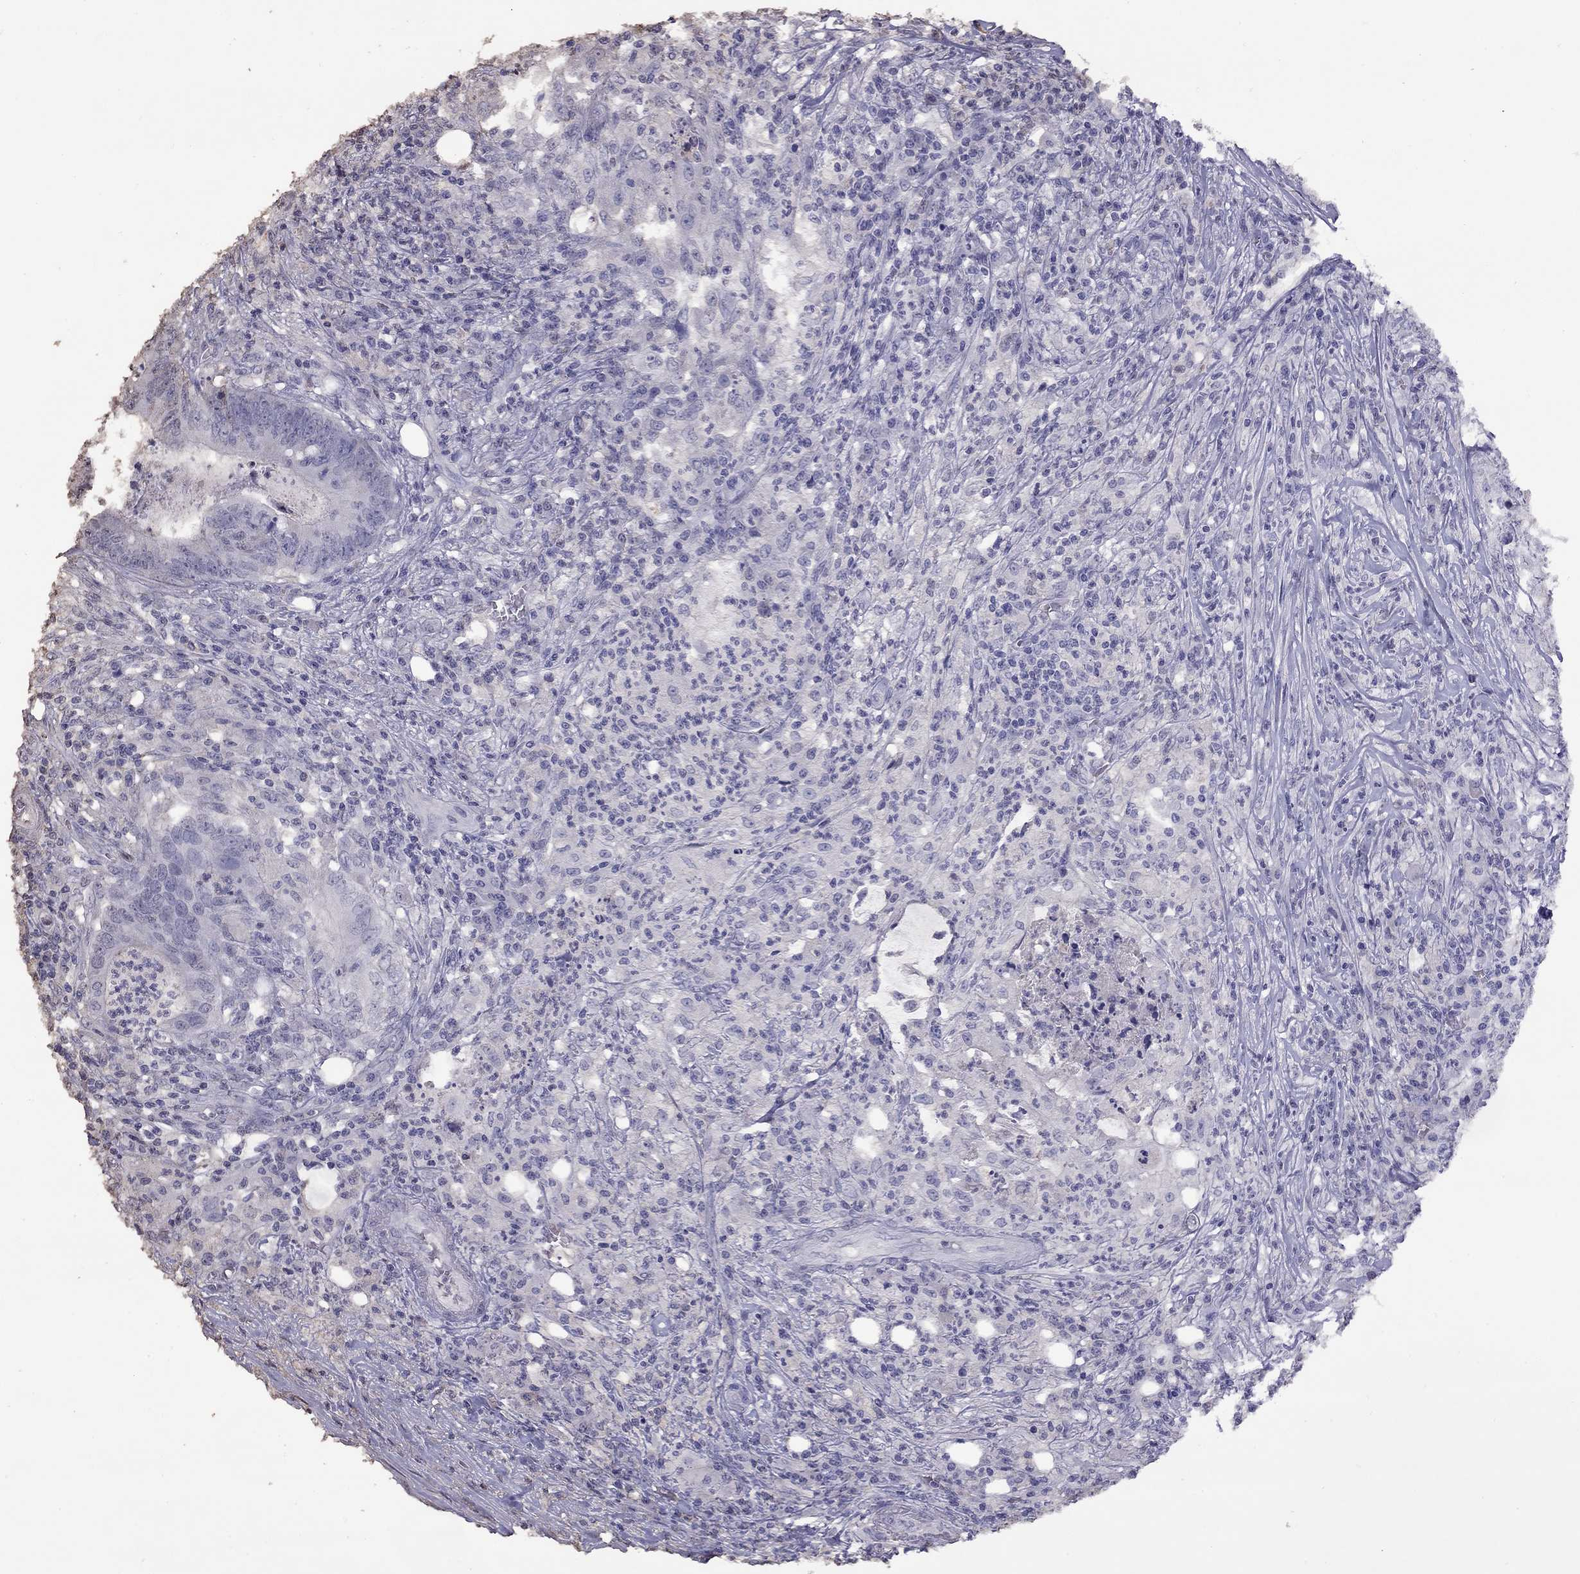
{"staining": {"intensity": "negative", "quantity": "none", "location": "none"}, "tissue": "colorectal cancer", "cell_type": "Tumor cells", "image_type": "cancer", "snomed": [{"axis": "morphology", "description": "Adenocarcinoma, NOS"}, {"axis": "topography", "description": "Colon"}], "caption": "The IHC photomicrograph has no significant staining in tumor cells of colorectal cancer (adenocarcinoma) tissue.", "gene": "SUN3", "patient": {"sex": "male", "age": 84}}